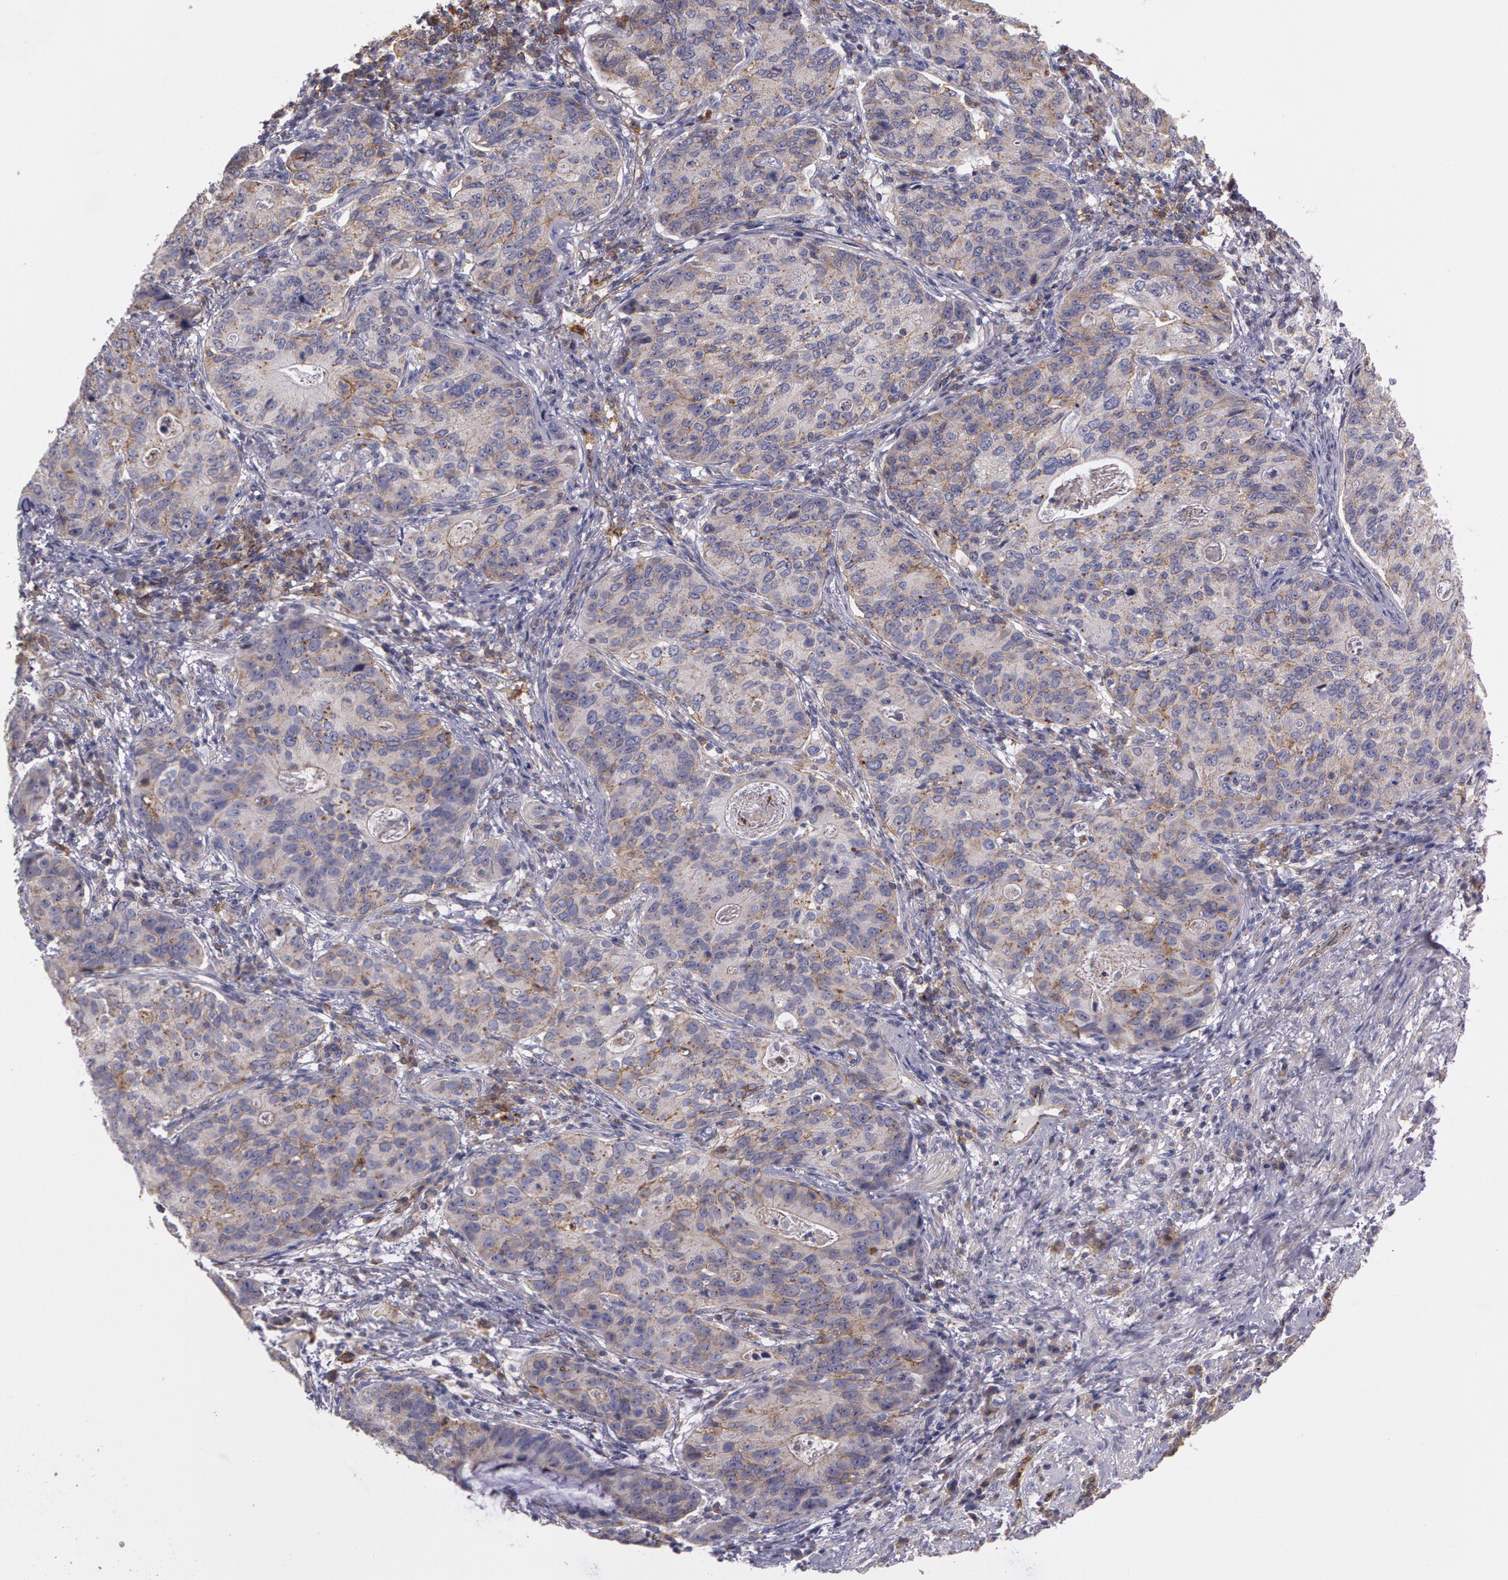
{"staining": {"intensity": "moderate", "quantity": ">75%", "location": "cytoplasmic/membranous"}, "tissue": "stomach cancer", "cell_type": "Tumor cells", "image_type": "cancer", "snomed": [{"axis": "morphology", "description": "Adenocarcinoma, NOS"}, {"axis": "topography", "description": "Esophagus"}, {"axis": "topography", "description": "Stomach"}], "caption": "The immunohistochemical stain highlights moderate cytoplasmic/membranous staining in tumor cells of adenocarcinoma (stomach) tissue.", "gene": "FLOT2", "patient": {"sex": "male", "age": 74}}